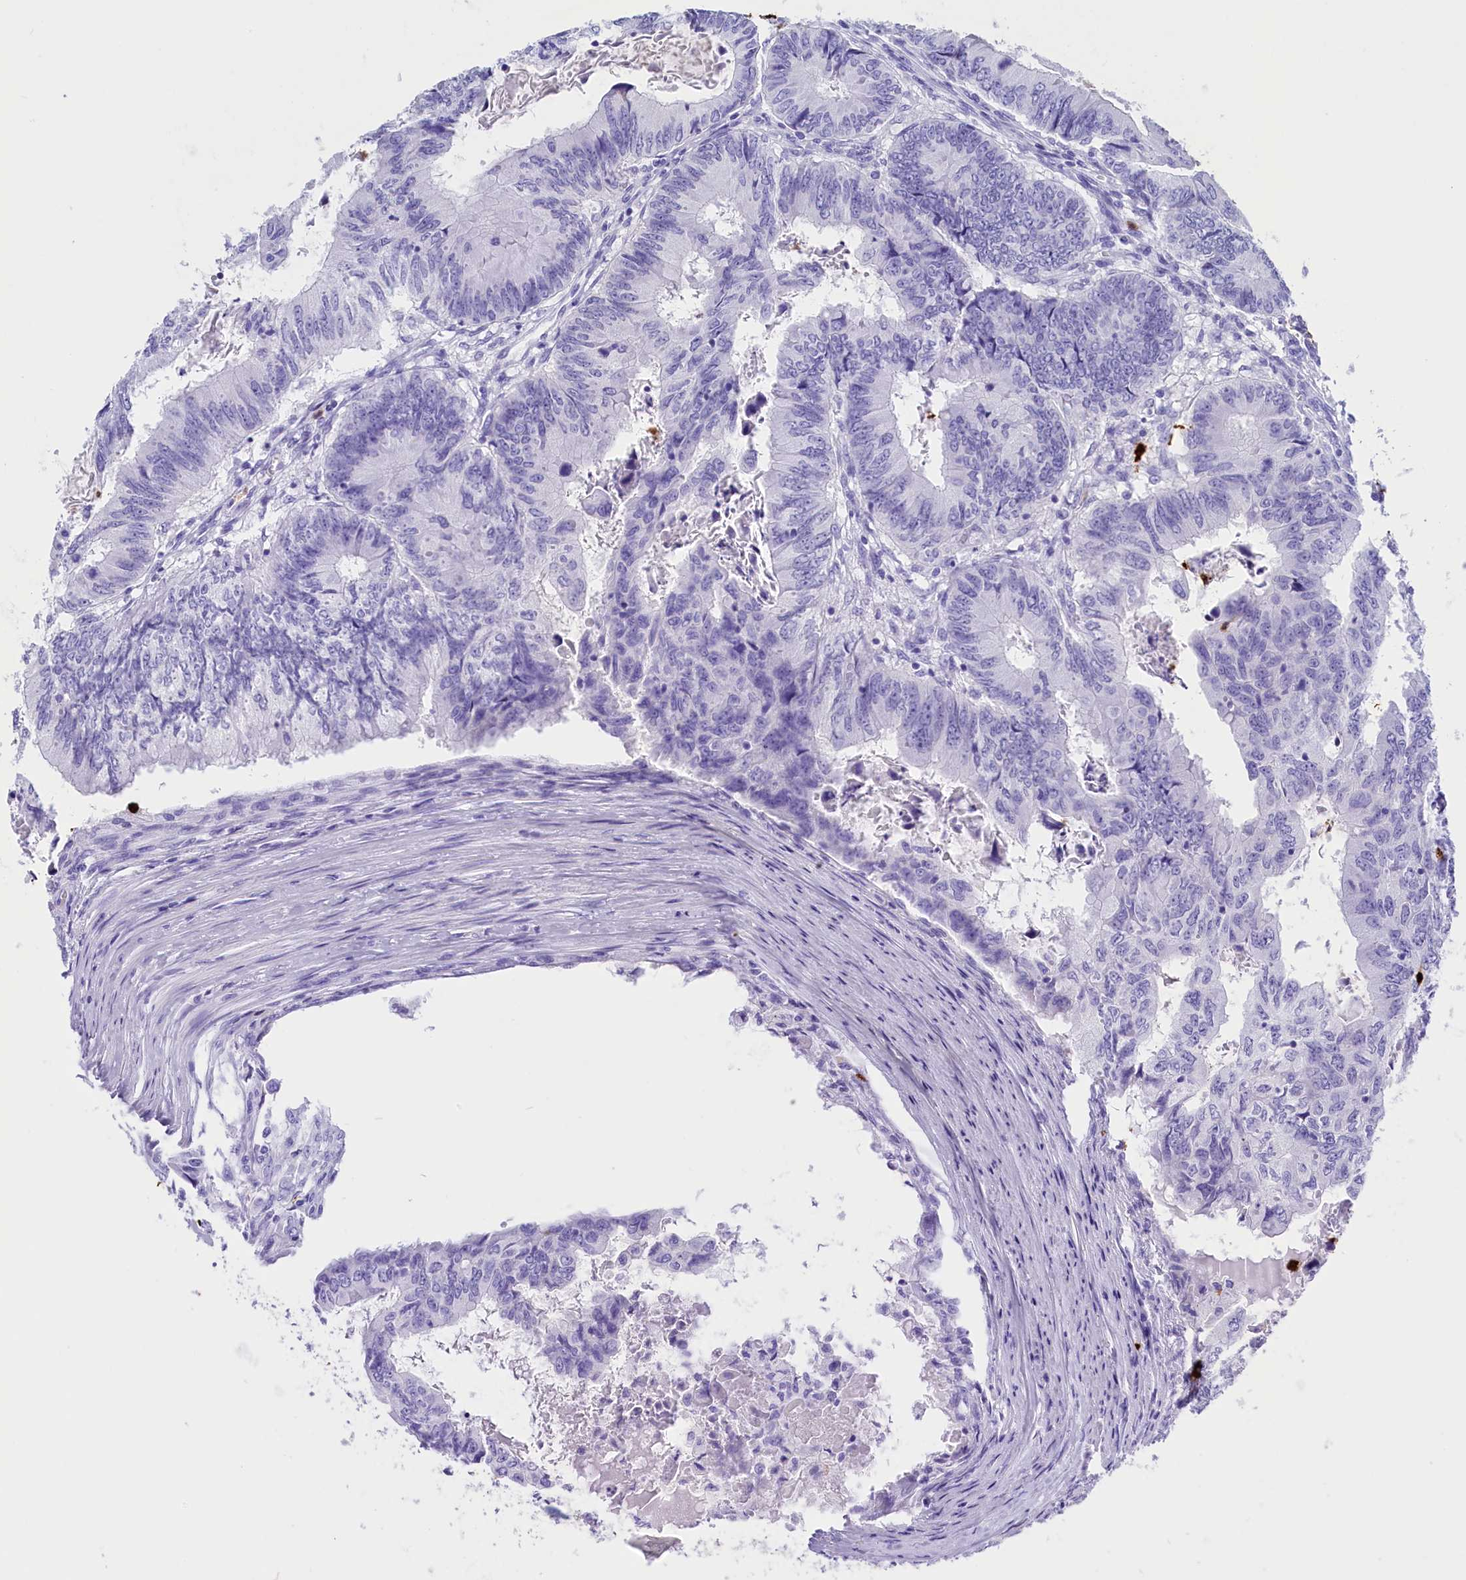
{"staining": {"intensity": "negative", "quantity": "none", "location": "none"}, "tissue": "colorectal cancer", "cell_type": "Tumor cells", "image_type": "cancer", "snomed": [{"axis": "morphology", "description": "Adenocarcinoma, NOS"}, {"axis": "topography", "description": "Colon"}], "caption": "Immunohistochemical staining of colorectal cancer (adenocarcinoma) reveals no significant positivity in tumor cells. (DAB (3,3'-diaminobenzidine) immunohistochemistry visualized using brightfield microscopy, high magnification).", "gene": "CLC", "patient": {"sex": "male", "age": 85}}